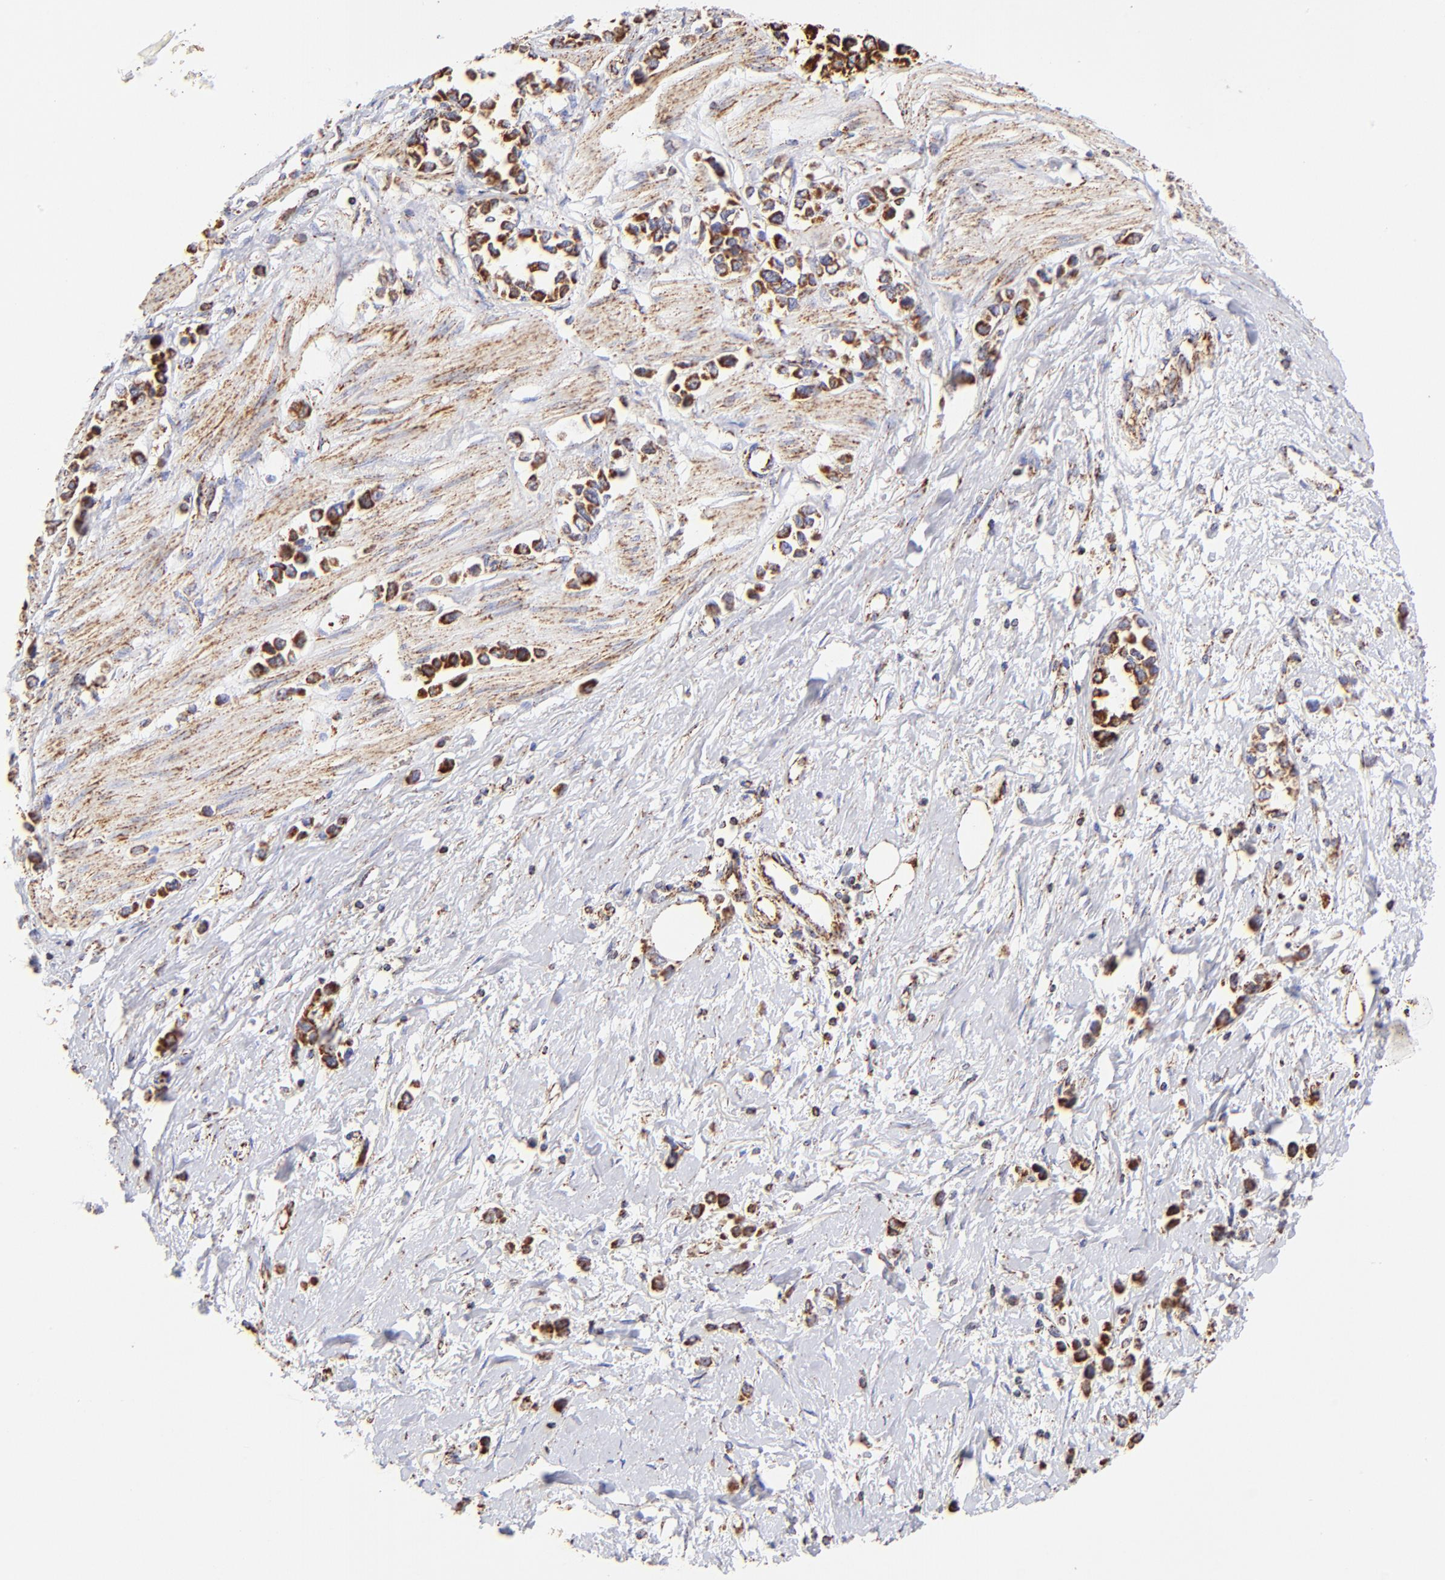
{"staining": {"intensity": "strong", "quantity": ">75%", "location": "cytoplasmic/membranous"}, "tissue": "stomach cancer", "cell_type": "Tumor cells", "image_type": "cancer", "snomed": [{"axis": "morphology", "description": "Adenocarcinoma, NOS"}, {"axis": "topography", "description": "Stomach, upper"}], "caption": "Tumor cells display strong cytoplasmic/membranous expression in approximately >75% of cells in stomach cancer. (DAB (3,3'-diaminobenzidine) IHC, brown staining for protein, blue staining for nuclei).", "gene": "ECH1", "patient": {"sex": "male", "age": 76}}